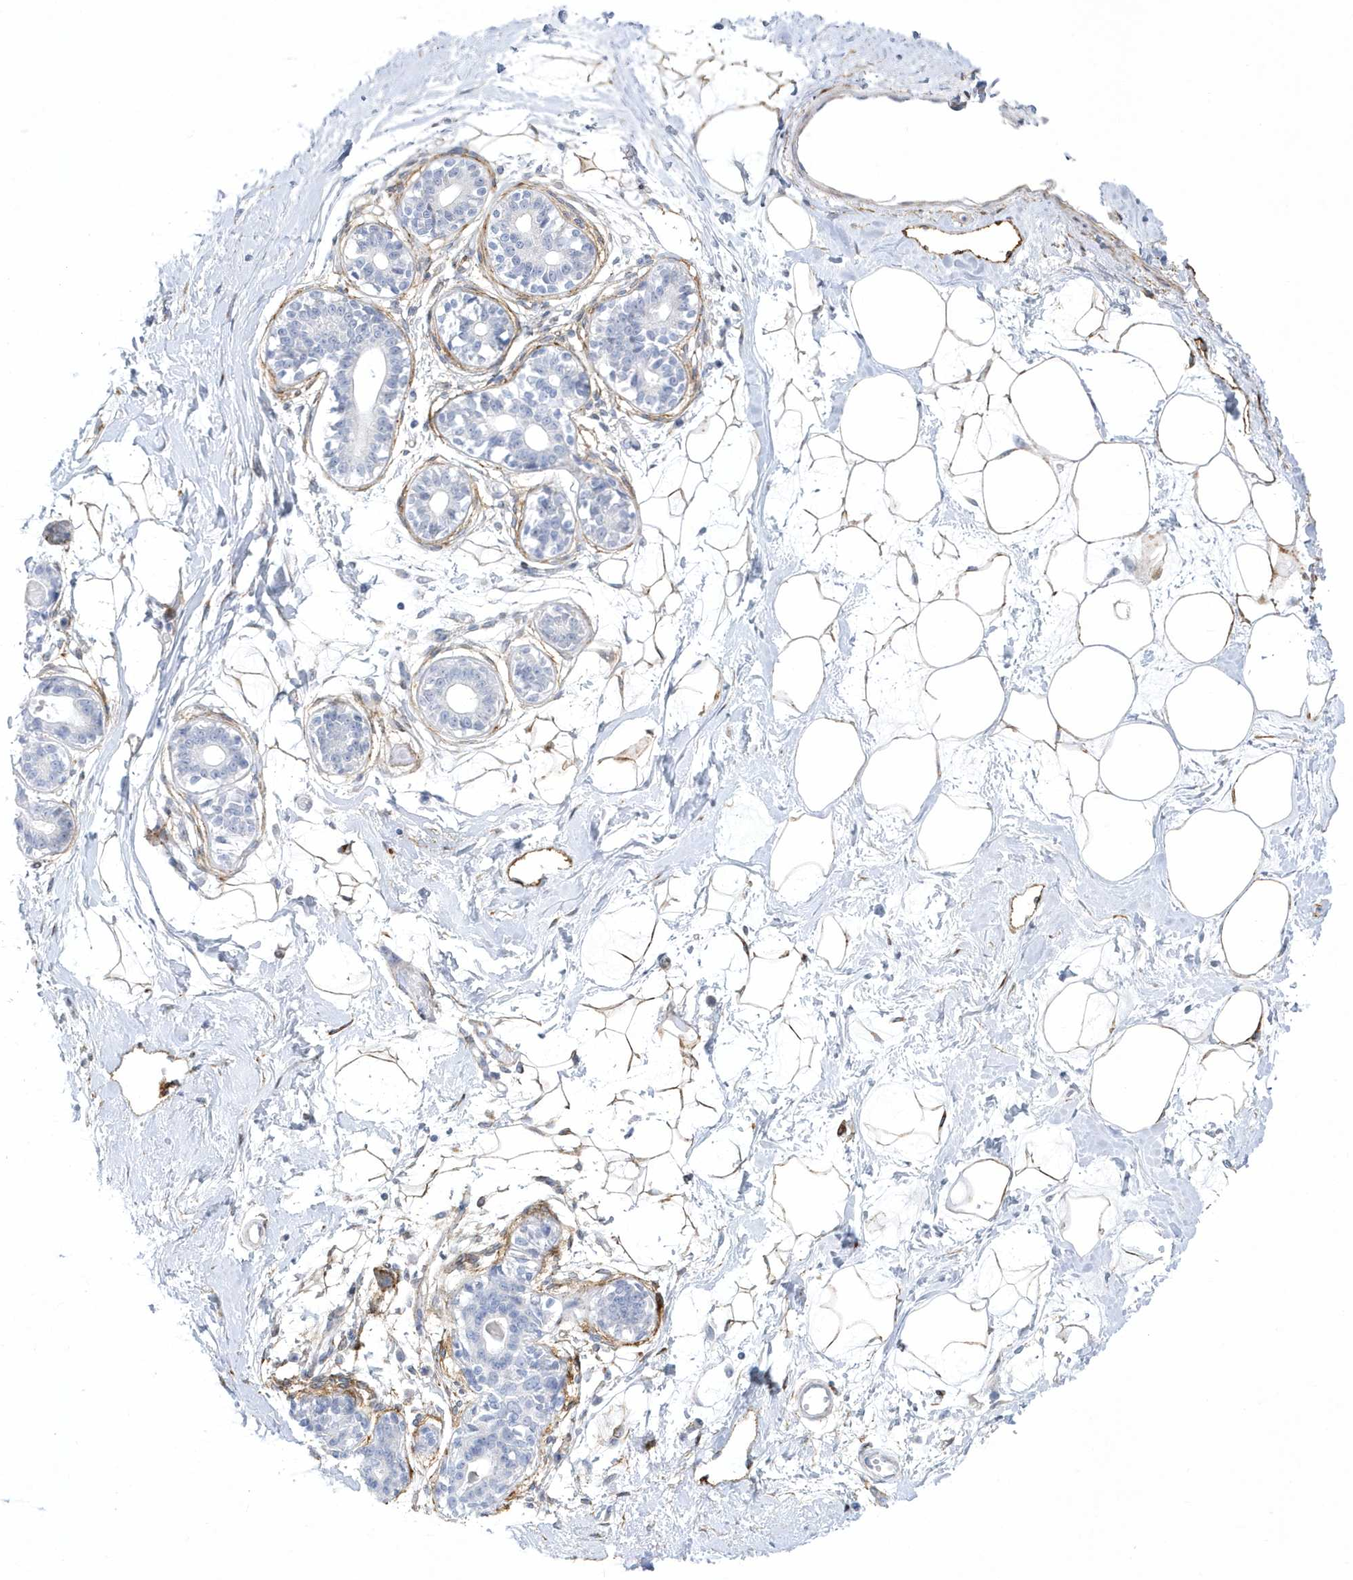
{"staining": {"intensity": "weak", "quantity": "<25%", "location": "cytoplasmic/membranous"}, "tissue": "breast", "cell_type": "Adipocytes", "image_type": "normal", "snomed": [{"axis": "morphology", "description": "Normal tissue, NOS"}, {"axis": "topography", "description": "Breast"}], "caption": "Adipocytes show no significant staining in benign breast.", "gene": "WDR27", "patient": {"sex": "female", "age": 45}}